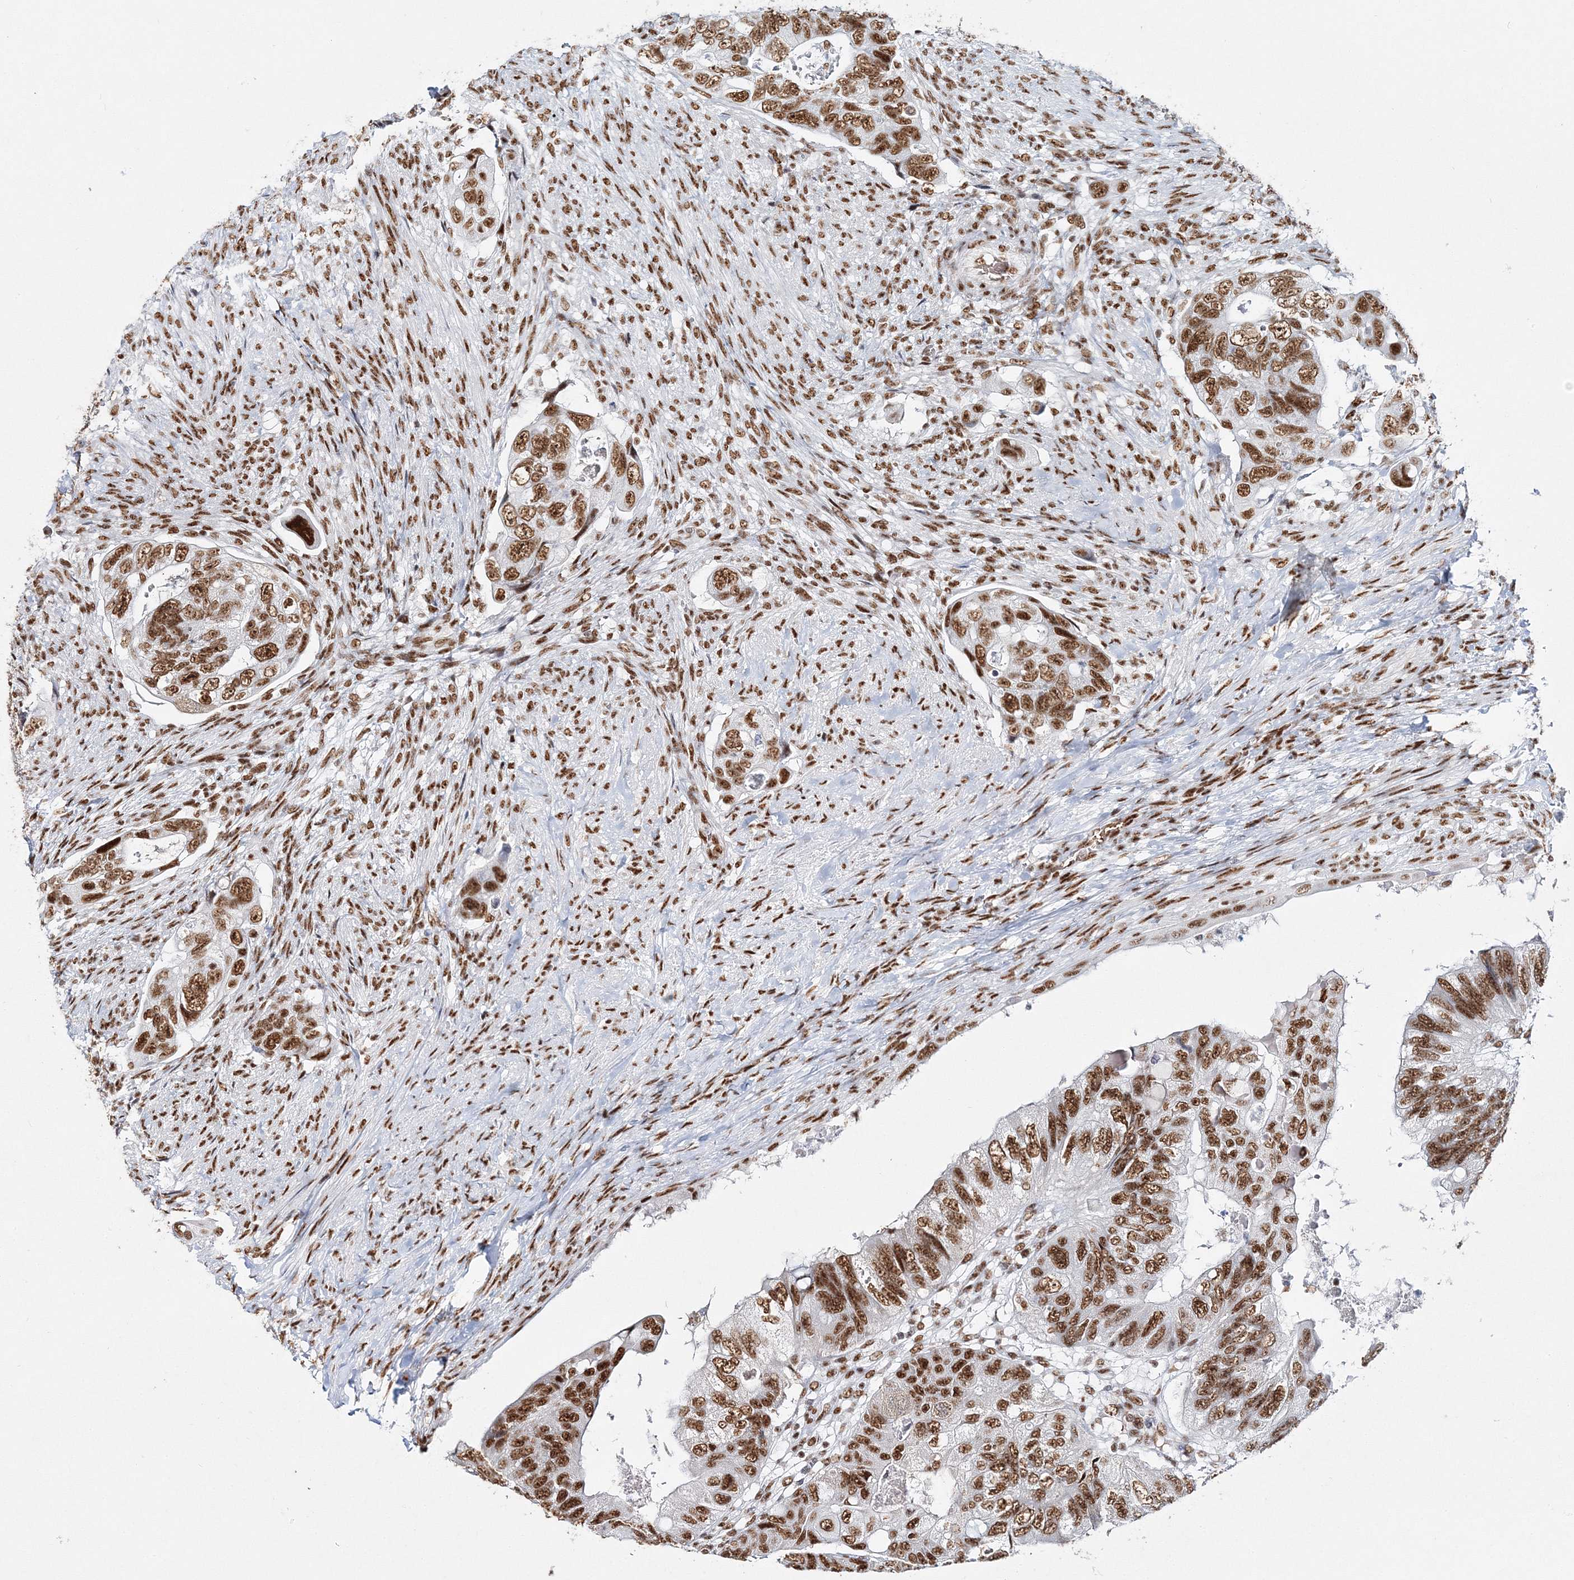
{"staining": {"intensity": "moderate", "quantity": ">75%", "location": "nuclear"}, "tissue": "colorectal cancer", "cell_type": "Tumor cells", "image_type": "cancer", "snomed": [{"axis": "morphology", "description": "Adenocarcinoma, NOS"}, {"axis": "topography", "description": "Rectum"}], "caption": "High-magnification brightfield microscopy of colorectal adenocarcinoma stained with DAB (3,3'-diaminobenzidine) (brown) and counterstained with hematoxylin (blue). tumor cells exhibit moderate nuclear staining is seen in approximately>75% of cells.", "gene": "QRICH1", "patient": {"sex": "male", "age": 63}}